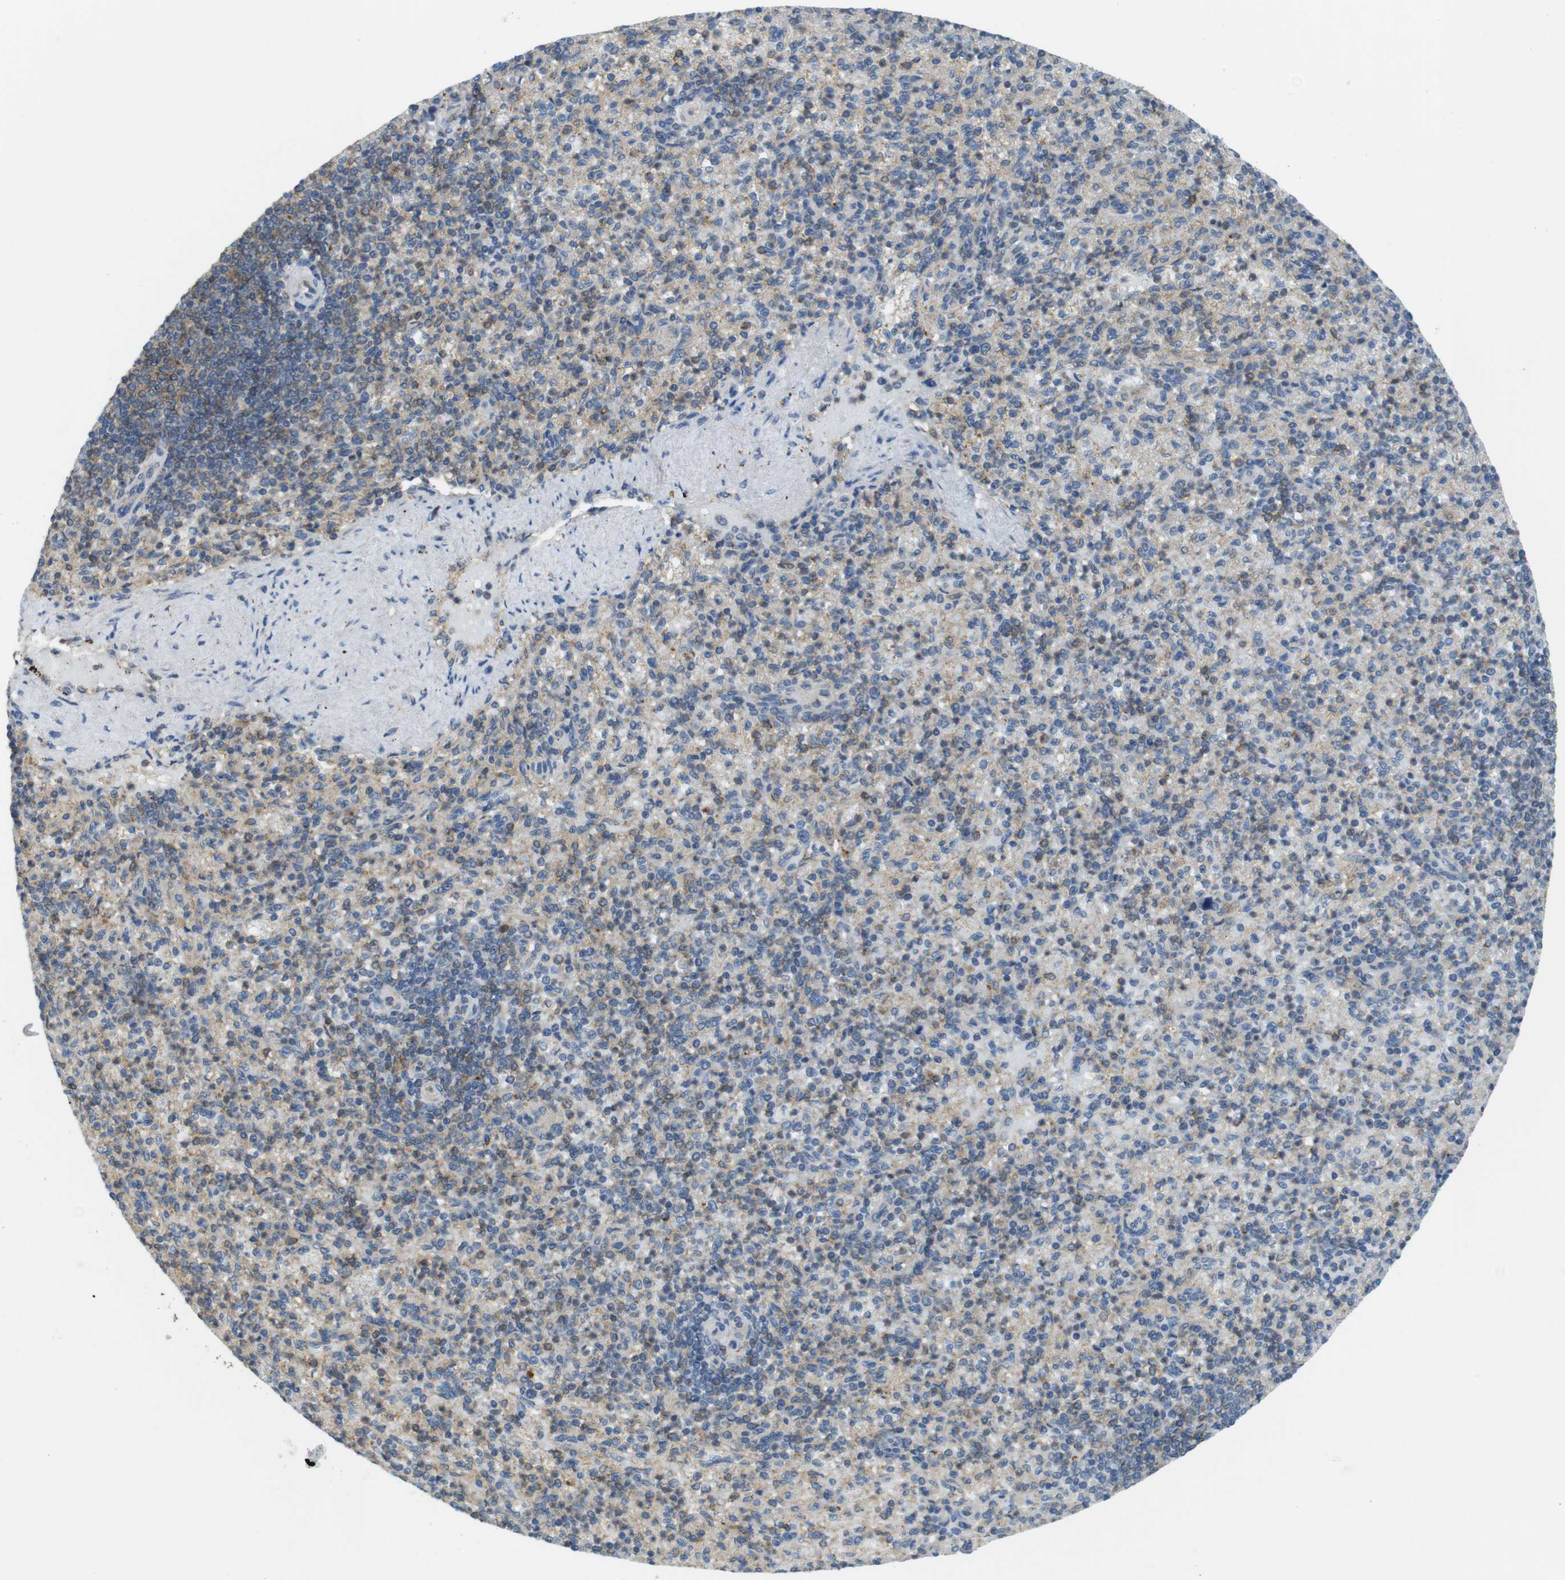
{"staining": {"intensity": "moderate", "quantity": "25%-75%", "location": "cytoplasmic/membranous"}, "tissue": "spleen", "cell_type": "Cells in red pulp", "image_type": "normal", "snomed": [{"axis": "morphology", "description": "Normal tissue, NOS"}, {"axis": "topography", "description": "Spleen"}], "caption": "The micrograph shows a brown stain indicating the presence of a protein in the cytoplasmic/membranous of cells in red pulp in spleen. (brown staining indicates protein expression, while blue staining denotes nuclei).", "gene": "BRI3BP", "patient": {"sex": "female", "age": 74}}